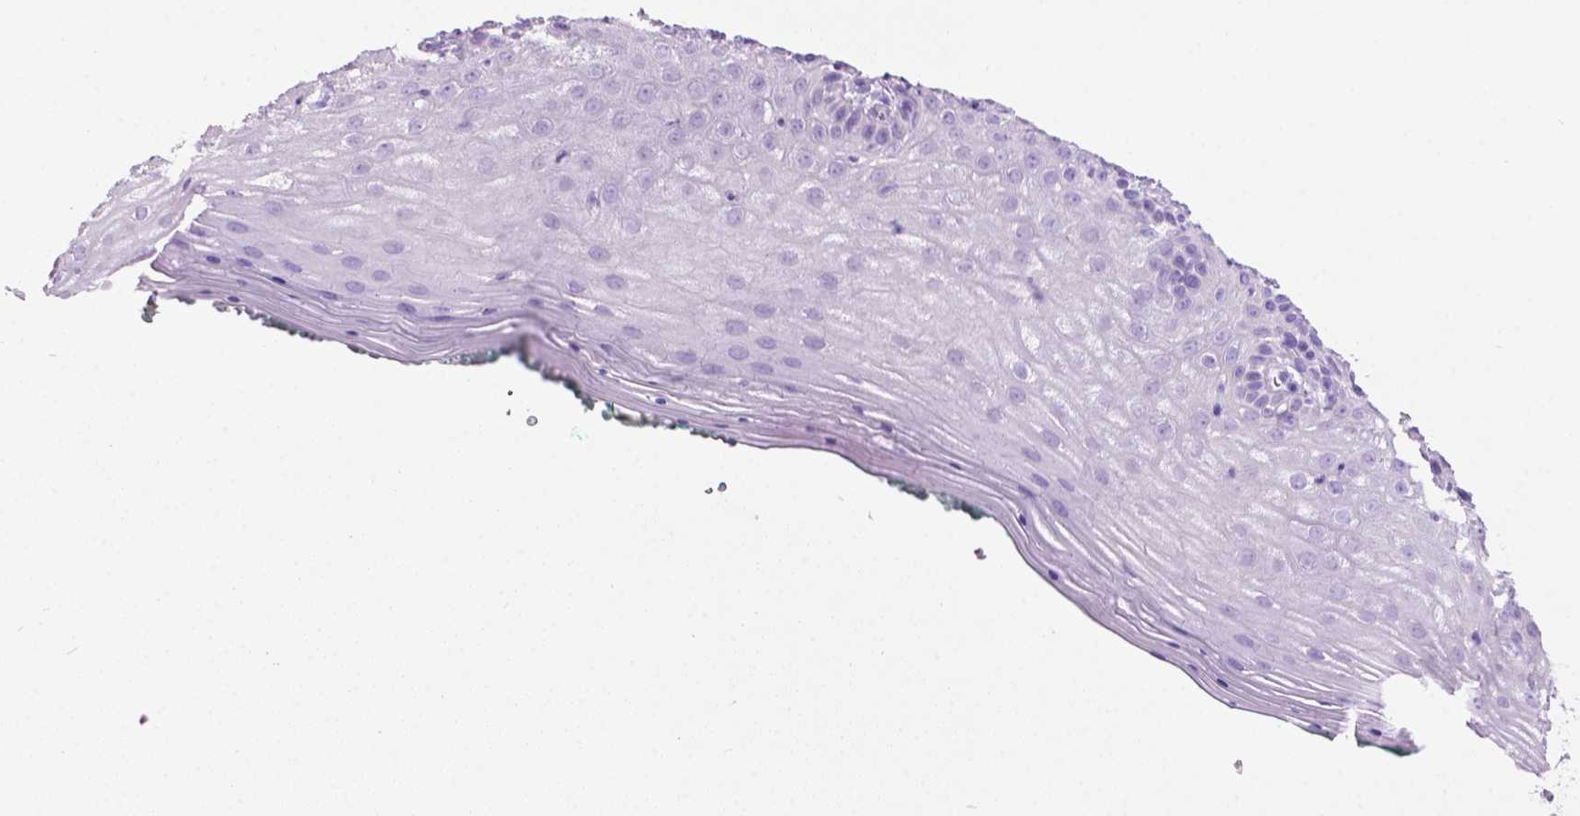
{"staining": {"intensity": "negative", "quantity": "none", "location": "none"}, "tissue": "vagina", "cell_type": "Squamous epithelial cells", "image_type": "normal", "snomed": [{"axis": "morphology", "description": "Normal tissue, NOS"}, {"axis": "topography", "description": "Vagina"}], "caption": "An IHC histopathology image of normal vagina is shown. There is no staining in squamous epithelial cells of vagina.", "gene": "LELP1", "patient": {"sex": "female", "age": 45}}